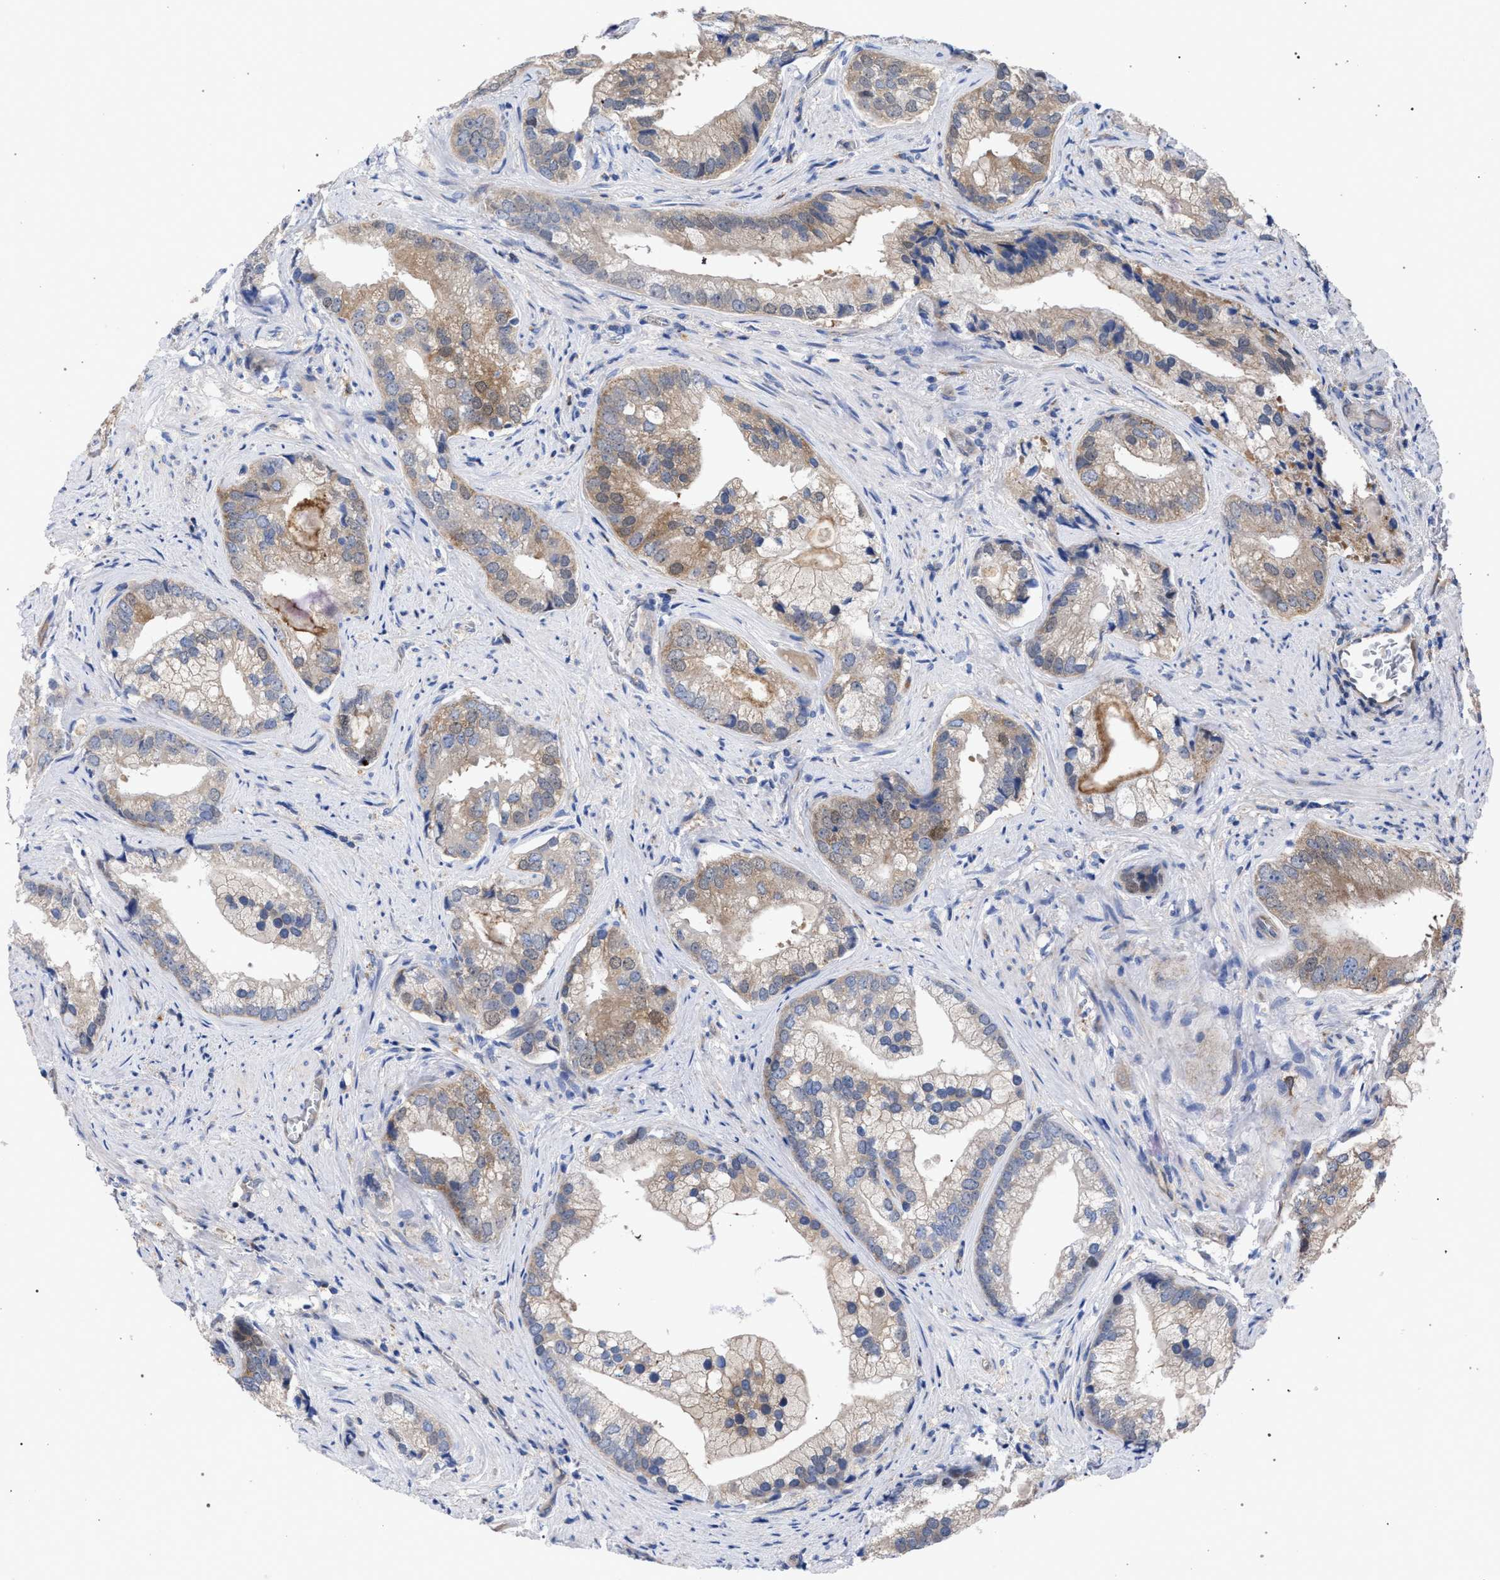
{"staining": {"intensity": "moderate", "quantity": ">75%", "location": "cytoplasmic/membranous"}, "tissue": "prostate cancer", "cell_type": "Tumor cells", "image_type": "cancer", "snomed": [{"axis": "morphology", "description": "Adenocarcinoma, Low grade"}, {"axis": "topography", "description": "Prostate"}], "caption": "Immunohistochemical staining of prostate adenocarcinoma (low-grade) displays moderate cytoplasmic/membranous protein expression in about >75% of tumor cells. (DAB (3,3'-diaminobenzidine) IHC, brown staining for protein, blue staining for nuclei).", "gene": "GMPR", "patient": {"sex": "male", "age": 71}}